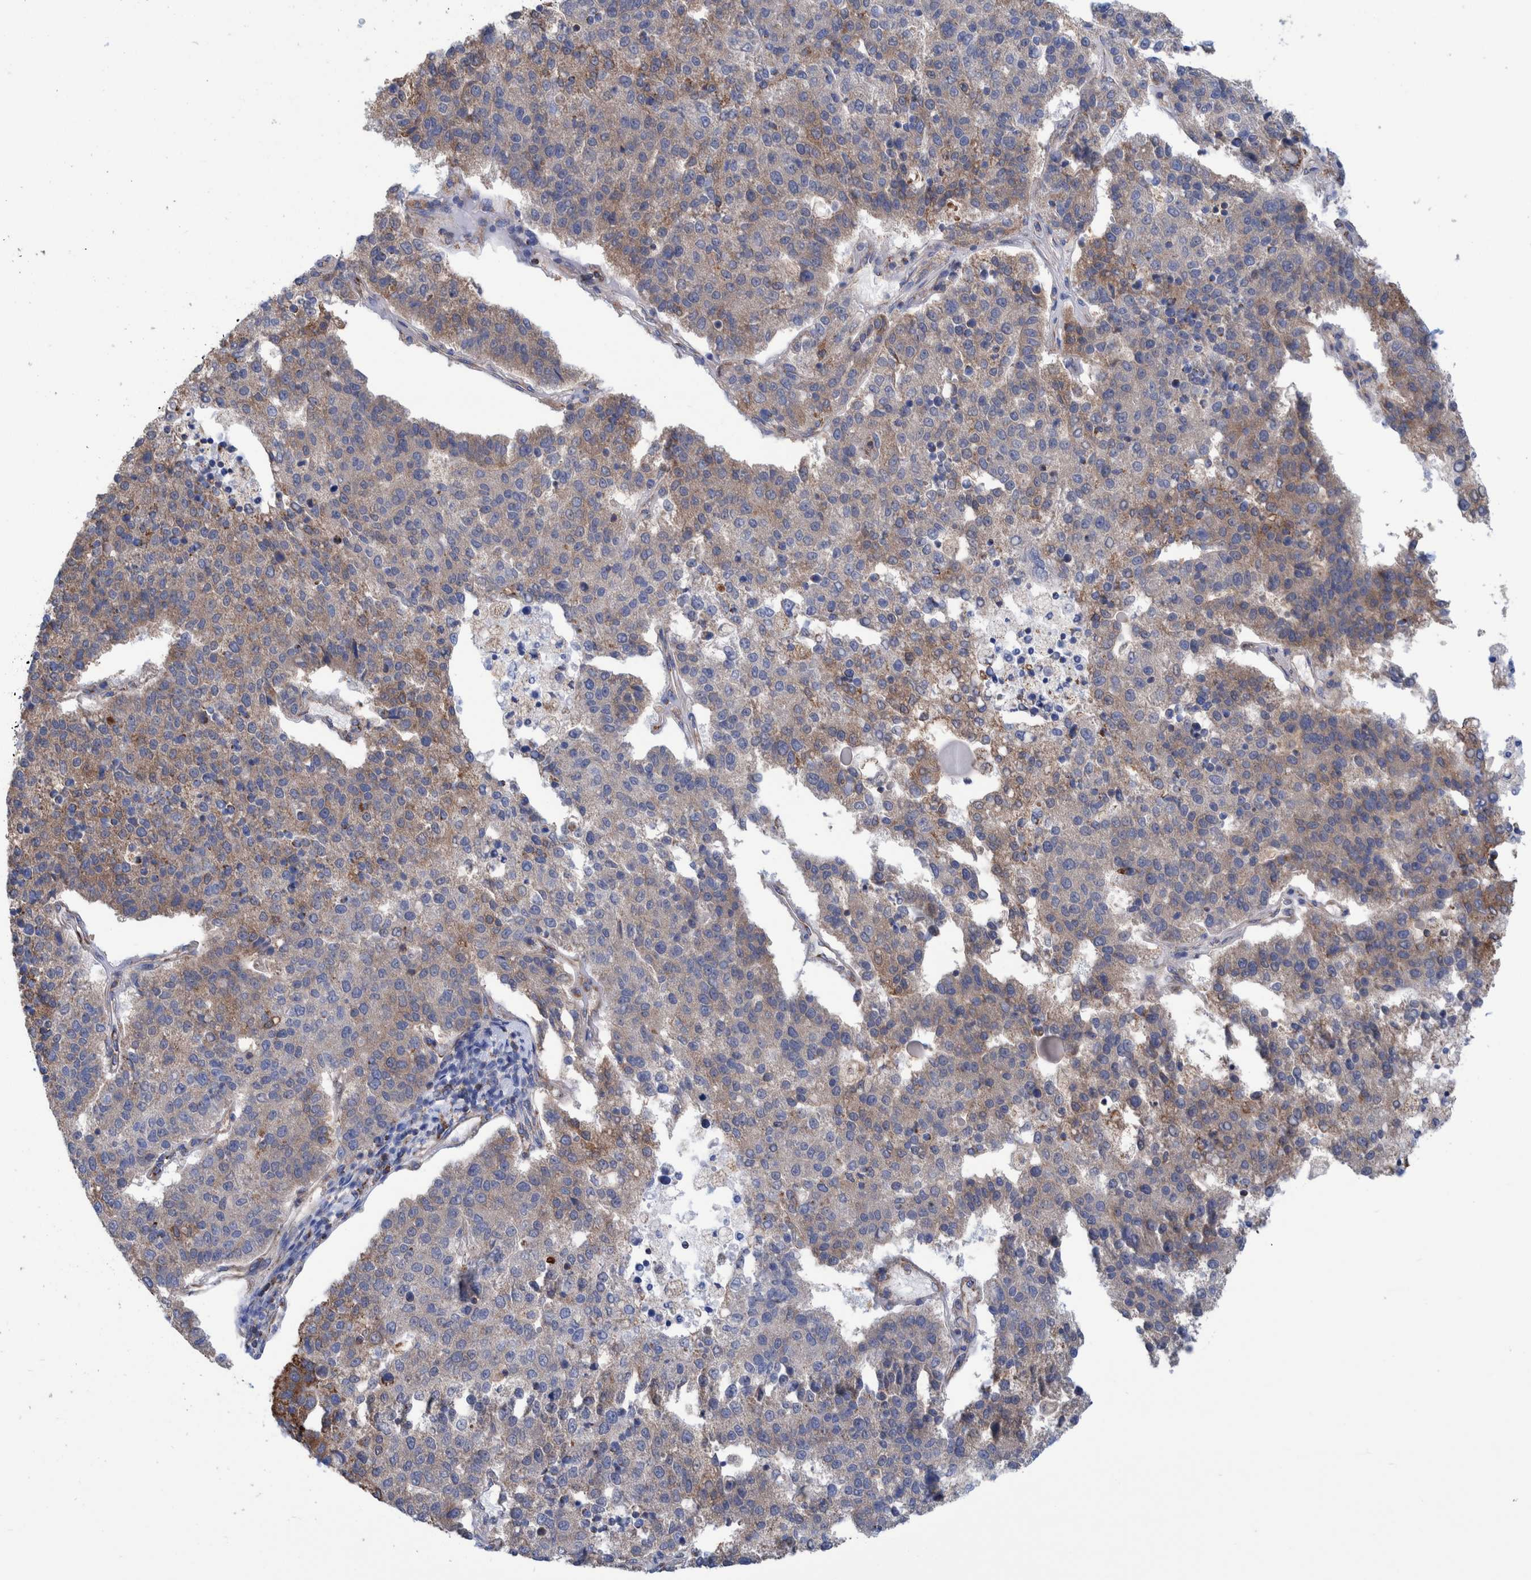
{"staining": {"intensity": "weak", "quantity": ">75%", "location": "cytoplasmic/membranous"}, "tissue": "pancreatic cancer", "cell_type": "Tumor cells", "image_type": "cancer", "snomed": [{"axis": "morphology", "description": "Adenocarcinoma, NOS"}, {"axis": "topography", "description": "Pancreas"}], "caption": "Pancreatic adenocarcinoma stained with a brown dye shows weak cytoplasmic/membranous positive positivity in approximately >75% of tumor cells.", "gene": "DECR1", "patient": {"sex": "female", "age": 61}}